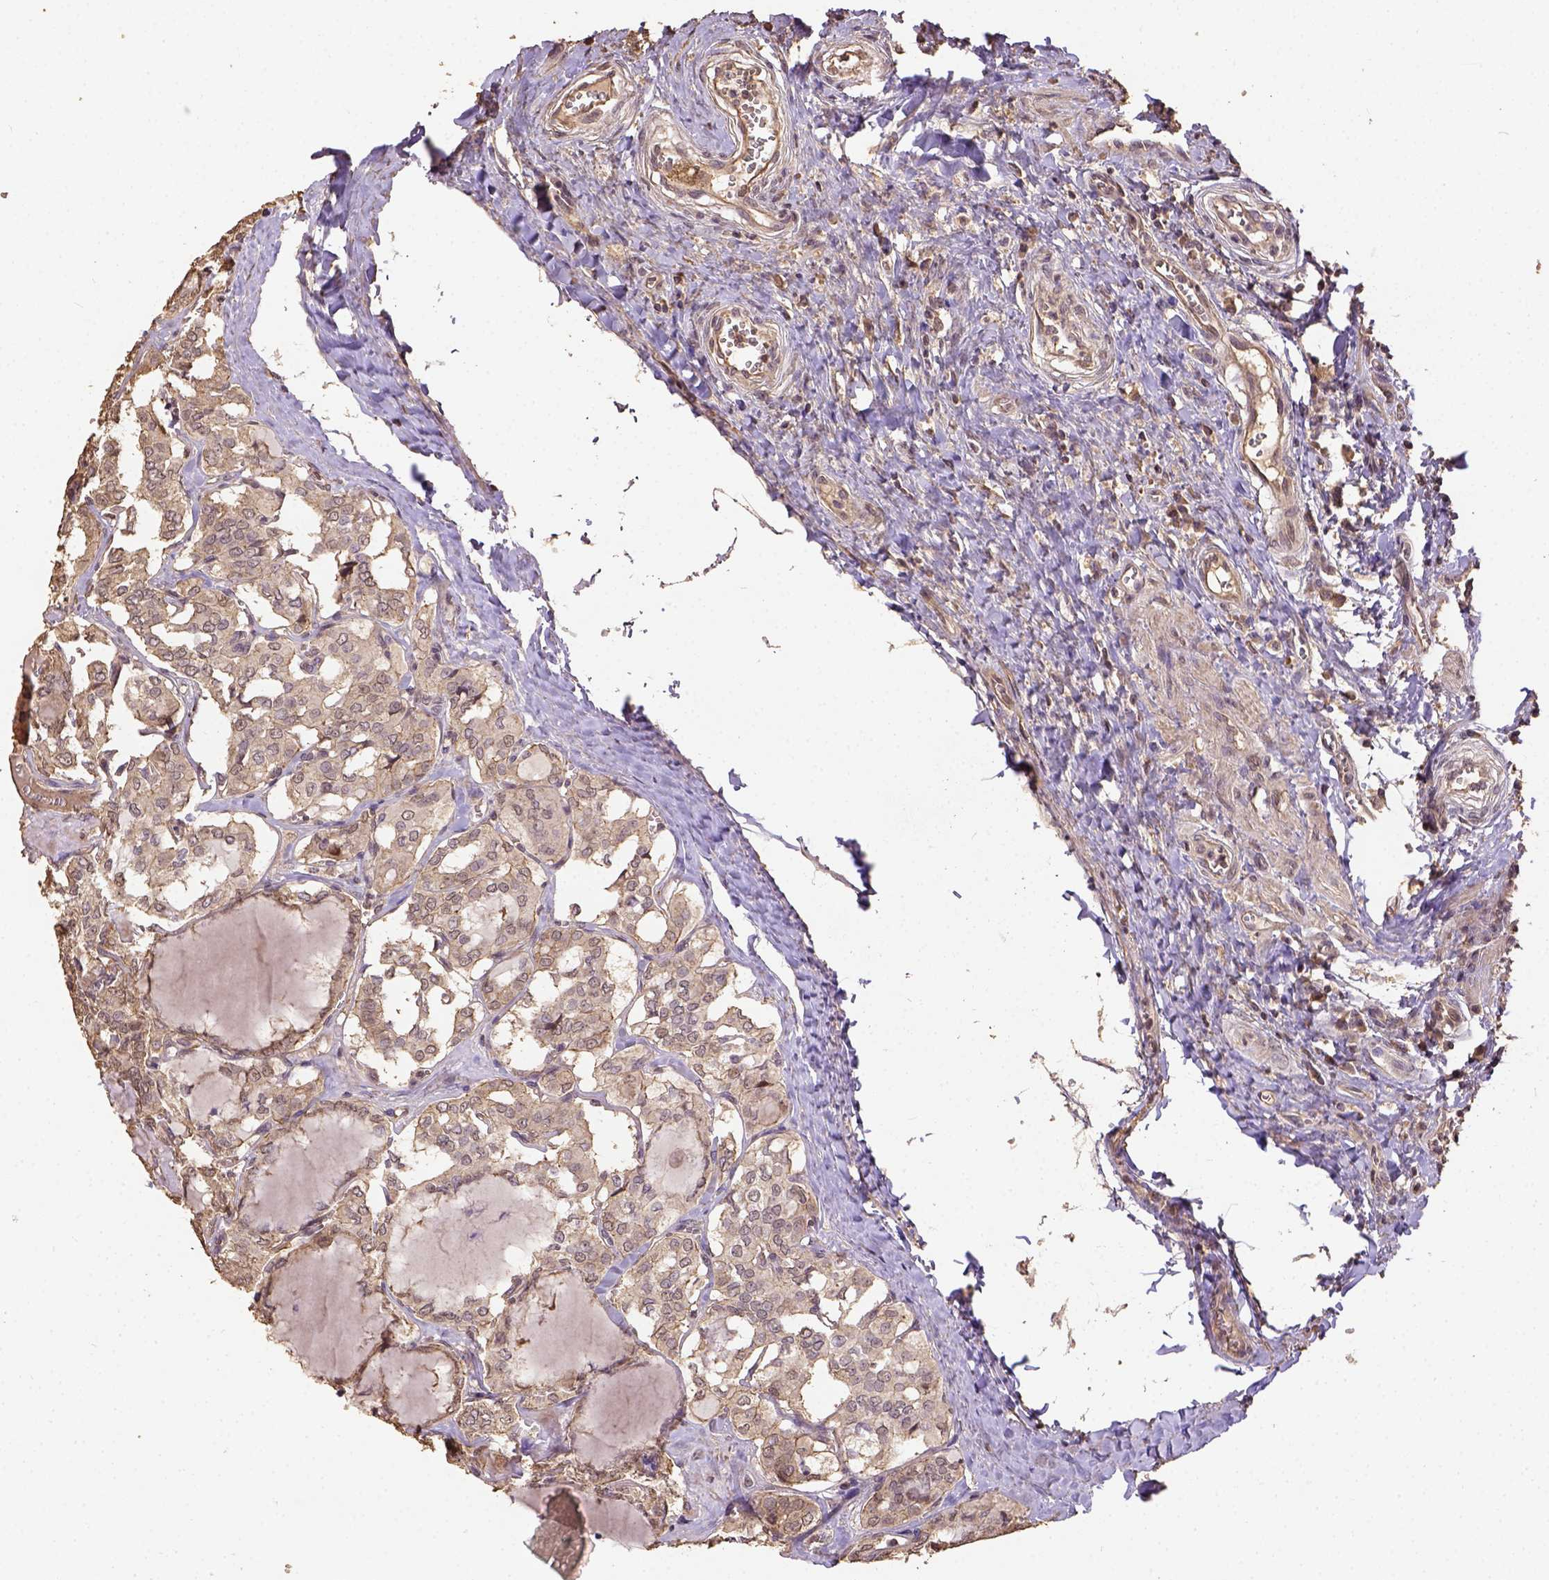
{"staining": {"intensity": "weak", "quantity": ">75%", "location": "cytoplasmic/membranous"}, "tissue": "thyroid cancer", "cell_type": "Tumor cells", "image_type": "cancer", "snomed": [{"axis": "morphology", "description": "Papillary adenocarcinoma, NOS"}, {"axis": "topography", "description": "Thyroid gland"}], "caption": "Human thyroid papillary adenocarcinoma stained with a protein marker demonstrates weak staining in tumor cells.", "gene": "ATP1B3", "patient": {"sex": "female", "age": 41}}